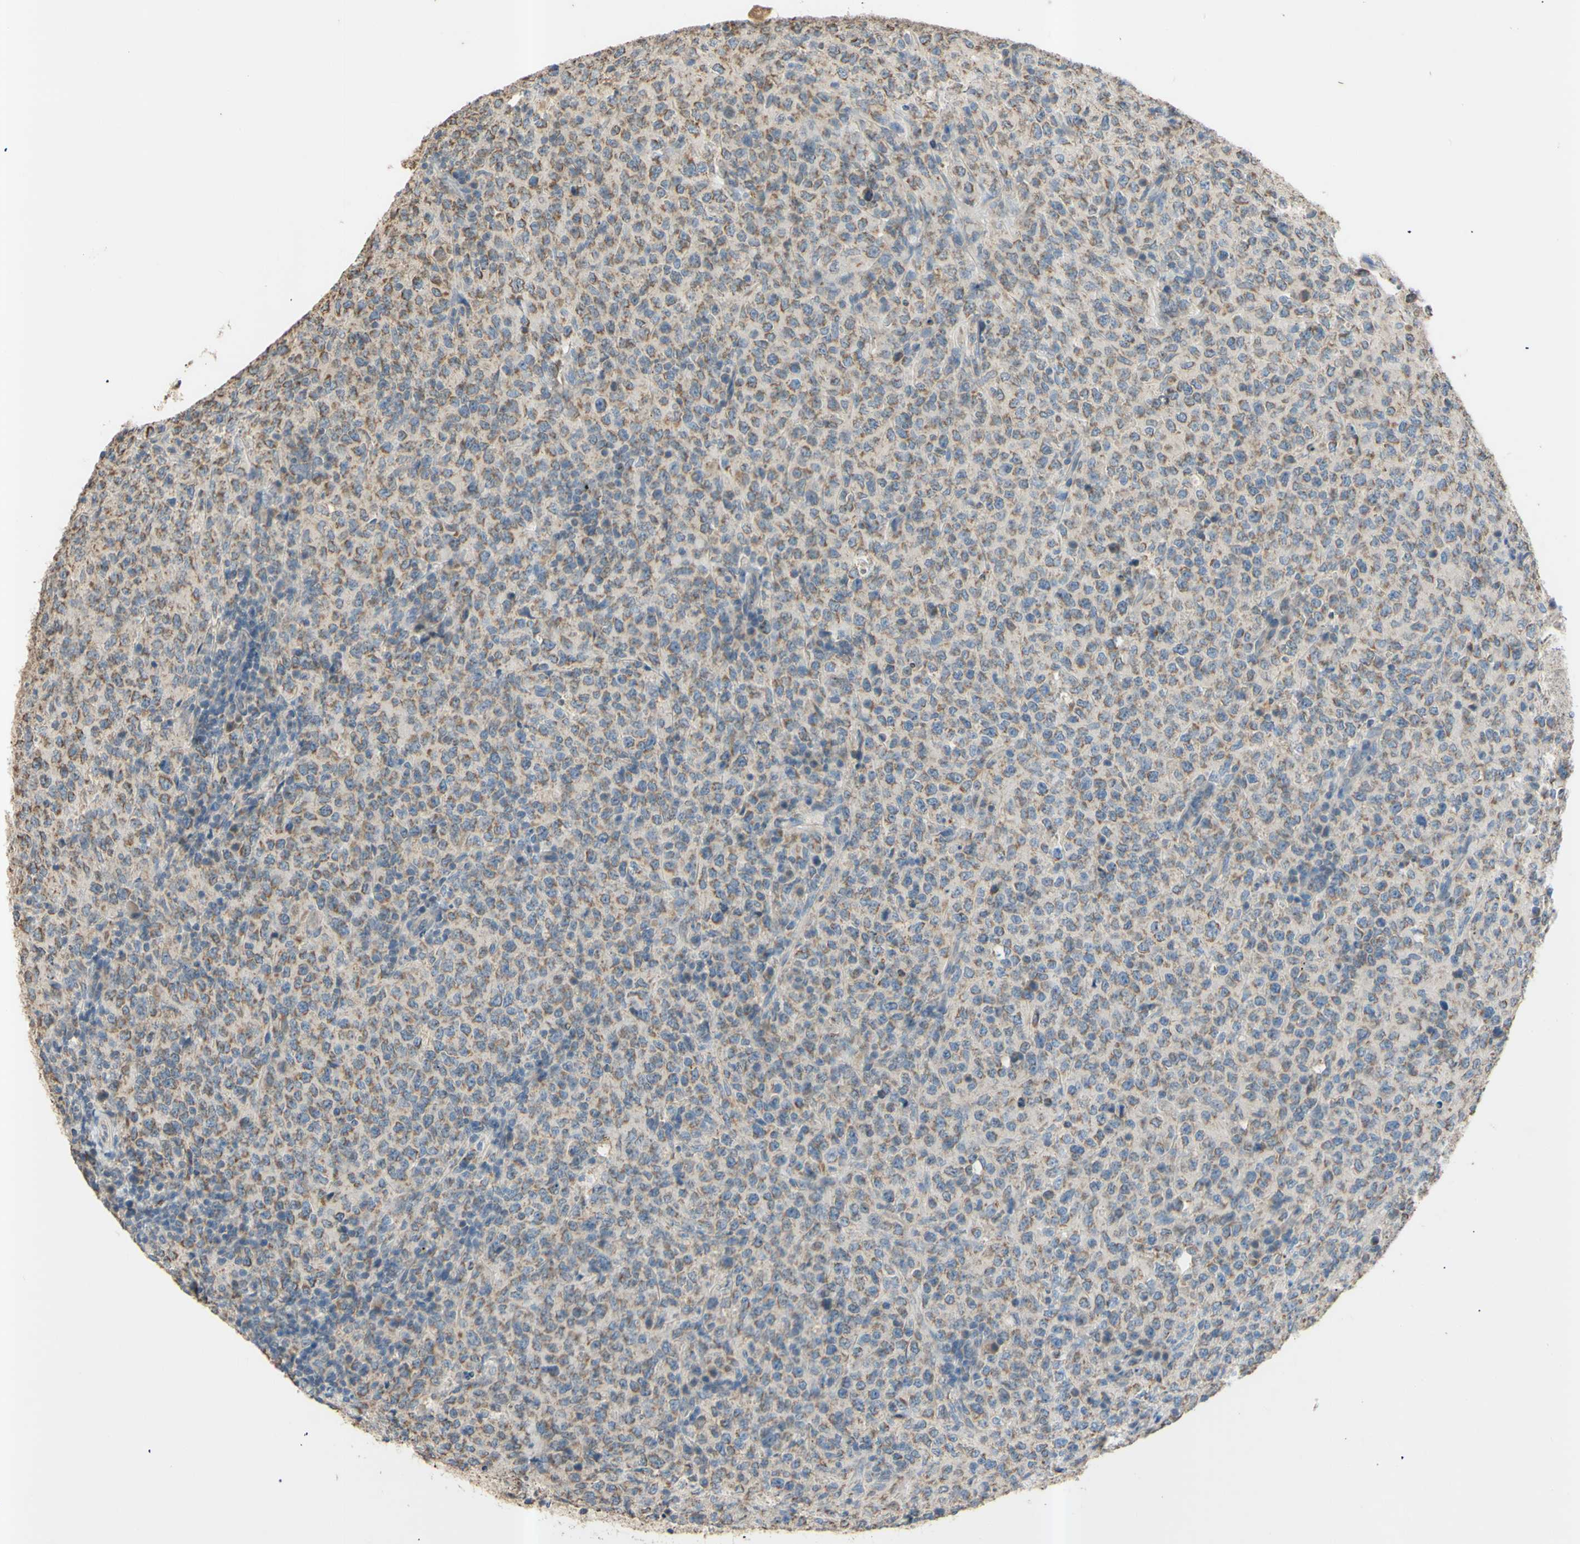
{"staining": {"intensity": "weak", "quantity": ">75%", "location": "cytoplasmic/membranous"}, "tissue": "lymphoma", "cell_type": "Tumor cells", "image_type": "cancer", "snomed": [{"axis": "morphology", "description": "Malignant lymphoma, non-Hodgkin's type, High grade"}, {"axis": "topography", "description": "Tonsil"}], "caption": "About >75% of tumor cells in lymphoma demonstrate weak cytoplasmic/membranous protein staining as visualized by brown immunohistochemical staining.", "gene": "PTGIS", "patient": {"sex": "female", "age": 36}}